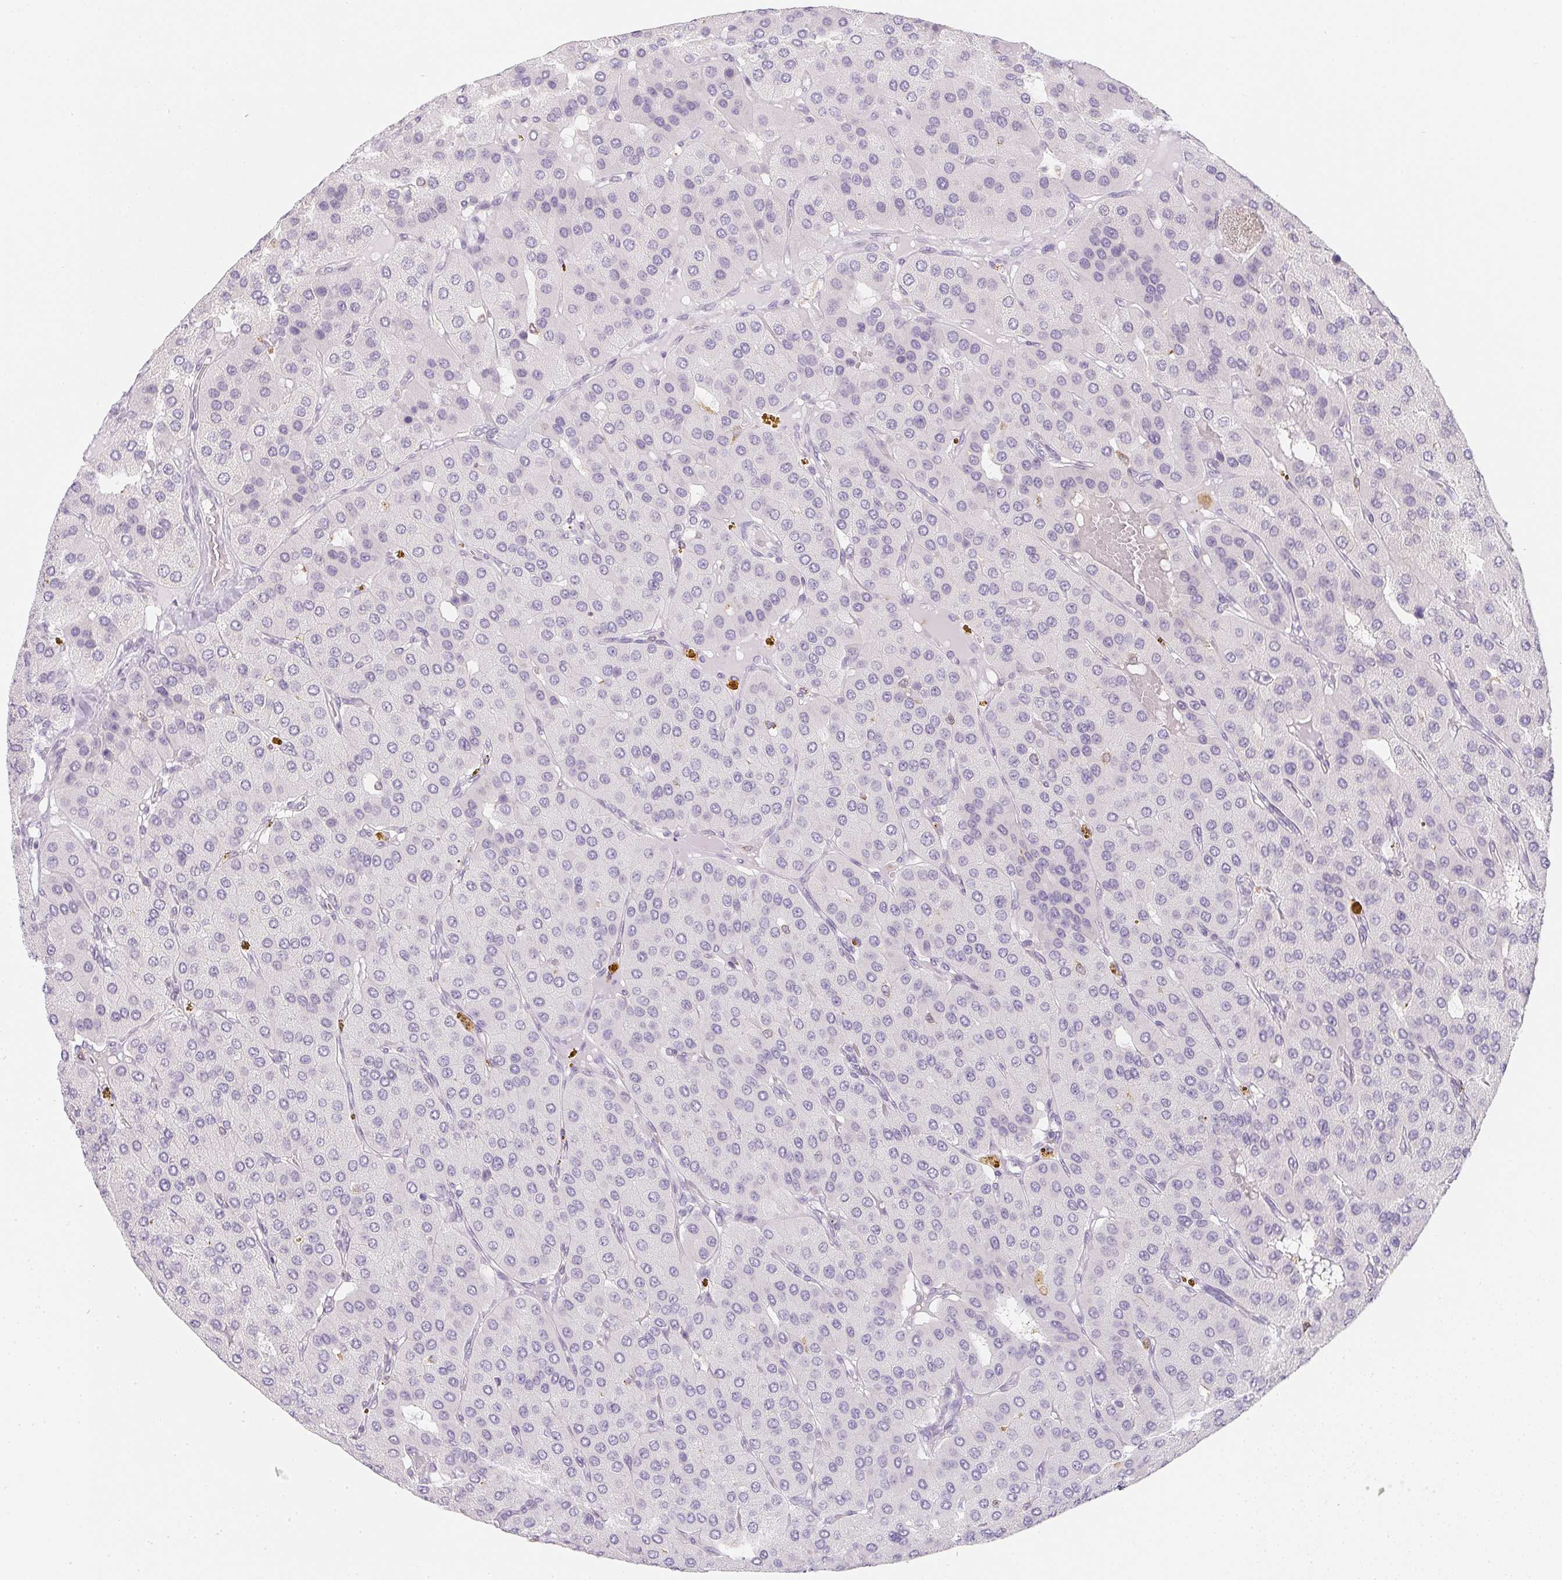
{"staining": {"intensity": "negative", "quantity": "none", "location": "none"}, "tissue": "parathyroid gland", "cell_type": "Glandular cells", "image_type": "normal", "snomed": [{"axis": "morphology", "description": "Normal tissue, NOS"}, {"axis": "morphology", "description": "Adenoma, NOS"}, {"axis": "topography", "description": "Parathyroid gland"}], "caption": "Immunohistochemistry of normal parathyroid gland demonstrates no staining in glandular cells. (Brightfield microscopy of DAB IHC at high magnification).", "gene": "SOAT1", "patient": {"sex": "female", "age": 86}}